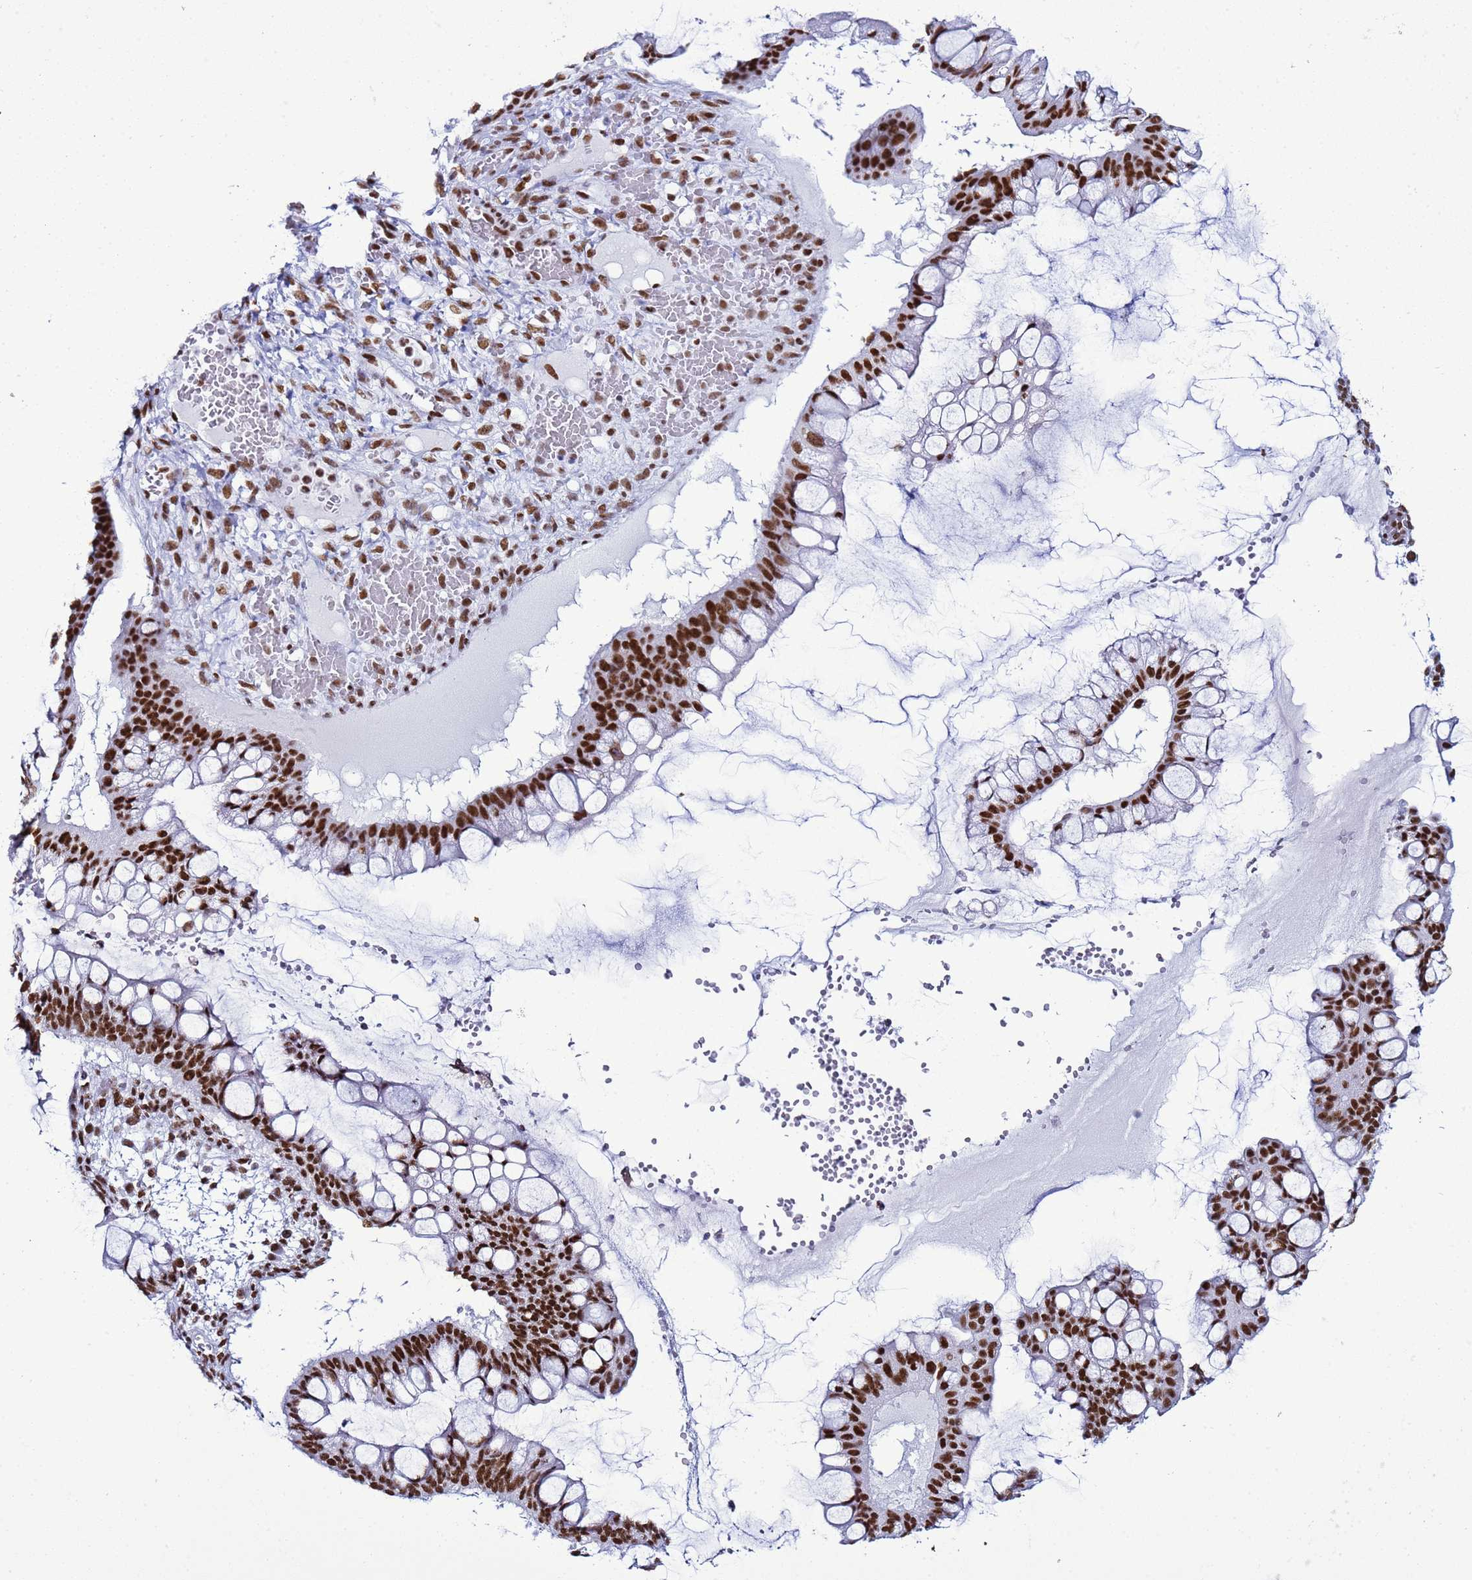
{"staining": {"intensity": "moderate", "quantity": ">75%", "location": "nuclear"}, "tissue": "ovarian cancer", "cell_type": "Tumor cells", "image_type": "cancer", "snomed": [{"axis": "morphology", "description": "Cystadenocarcinoma, mucinous, NOS"}, {"axis": "topography", "description": "Ovary"}], "caption": "Immunohistochemical staining of human mucinous cystadenocarcinoma (ovarian) displays moderate nuclear protein positivity in approximately >75% of tumor cells.", "gene": "RALY", "patient": {"sex": "female", "age": 73}}